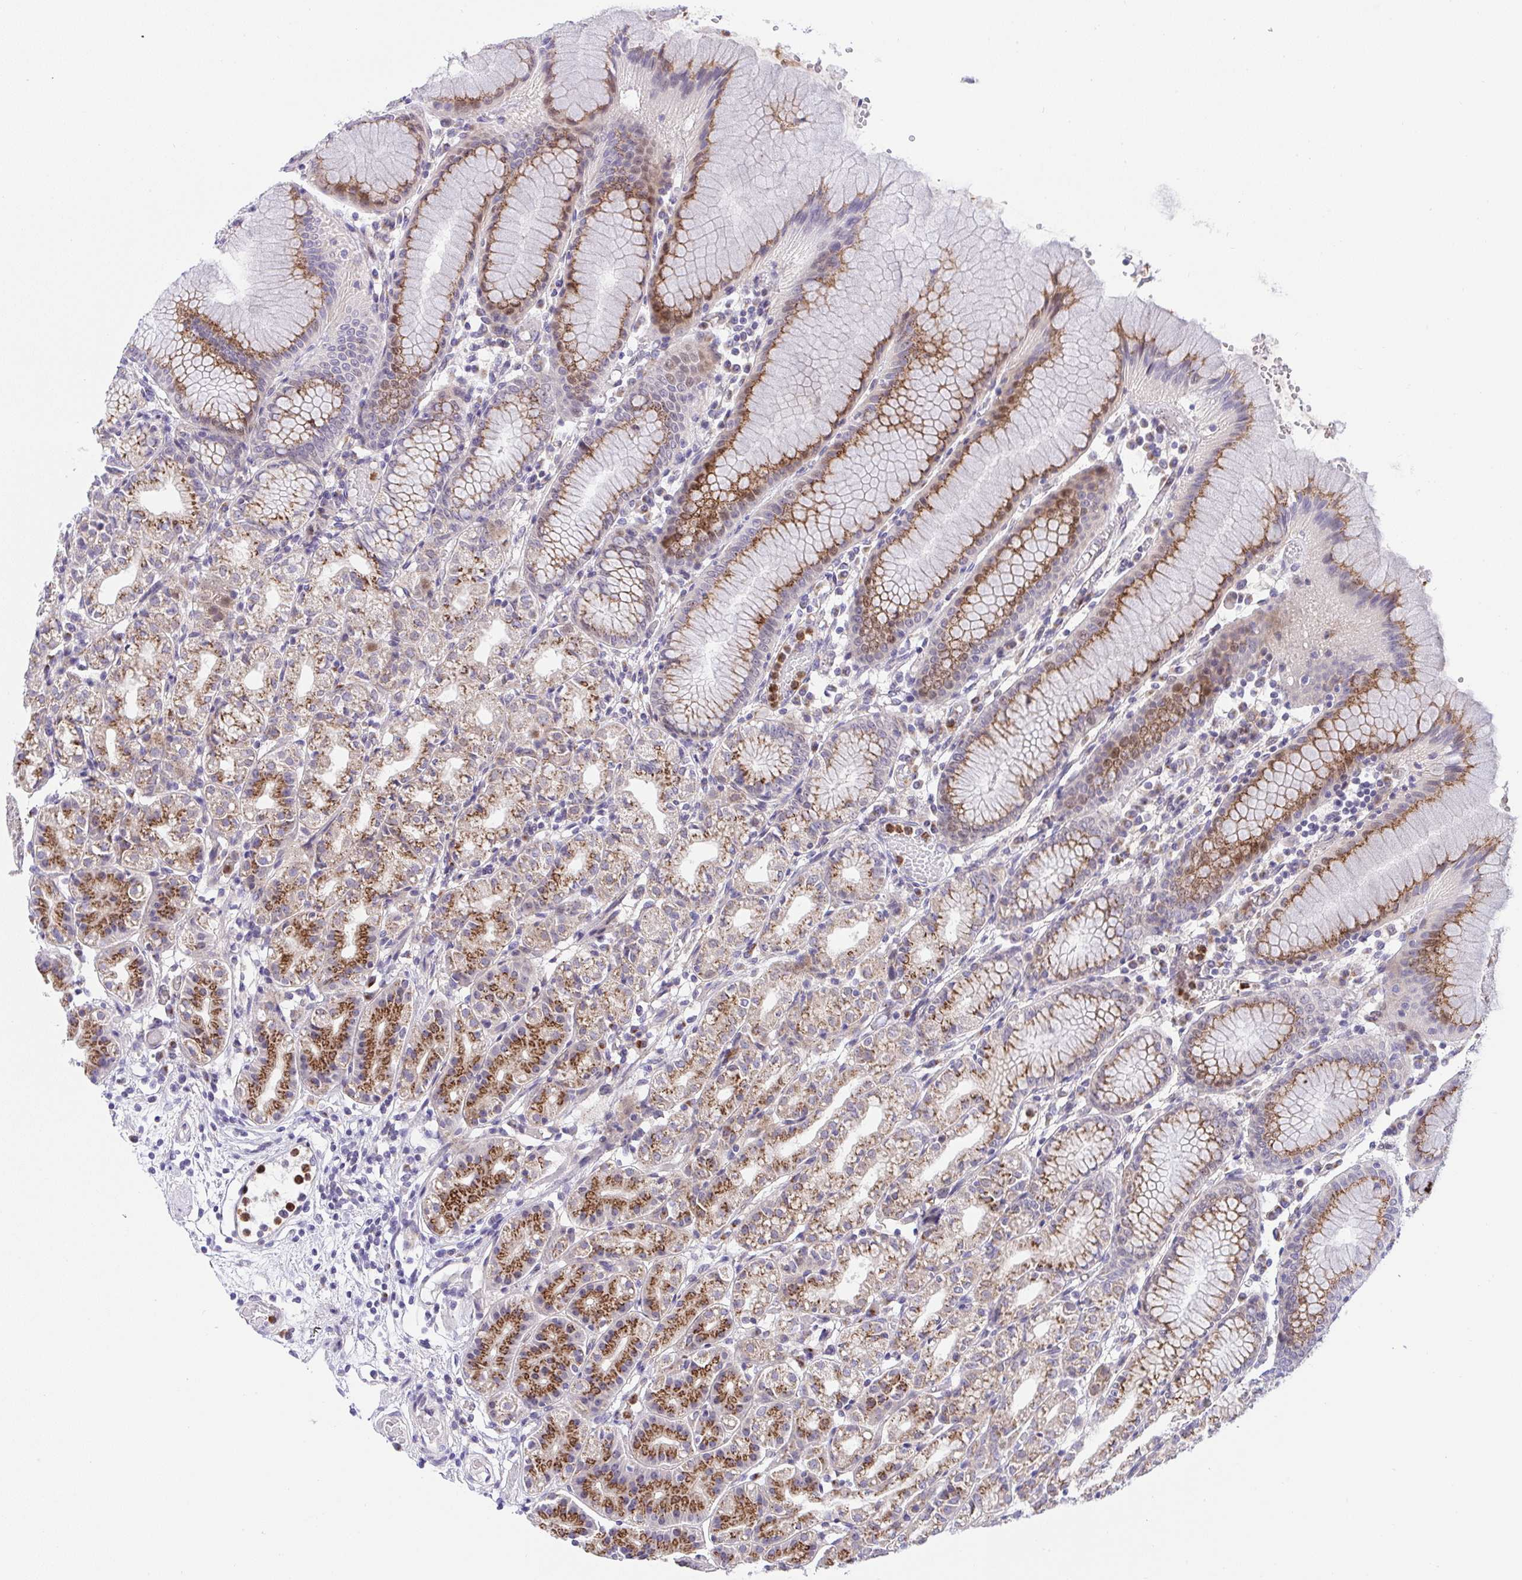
{"staining": {"intensity": "strong", "quantity": "25%-75%", "location": "cytoplasmic/membranous"}, "tissue": "stomach", "cell_type": "Glandular cells", "image_type": "normal", "snomed": [{"axis": "morphology", "description": "Normal tissue, NOS"}, {"axis": "topography", "description": "Stomach"}], "caption": "The image demonstrates immunohistochemical staining of benign stomach. There is strong cytoplasmic/membranous staining is appreciated in about 25%-75% of glandular cells.", "gene": "ZNF554", "patient": {"sex": "female", "age": 57}}